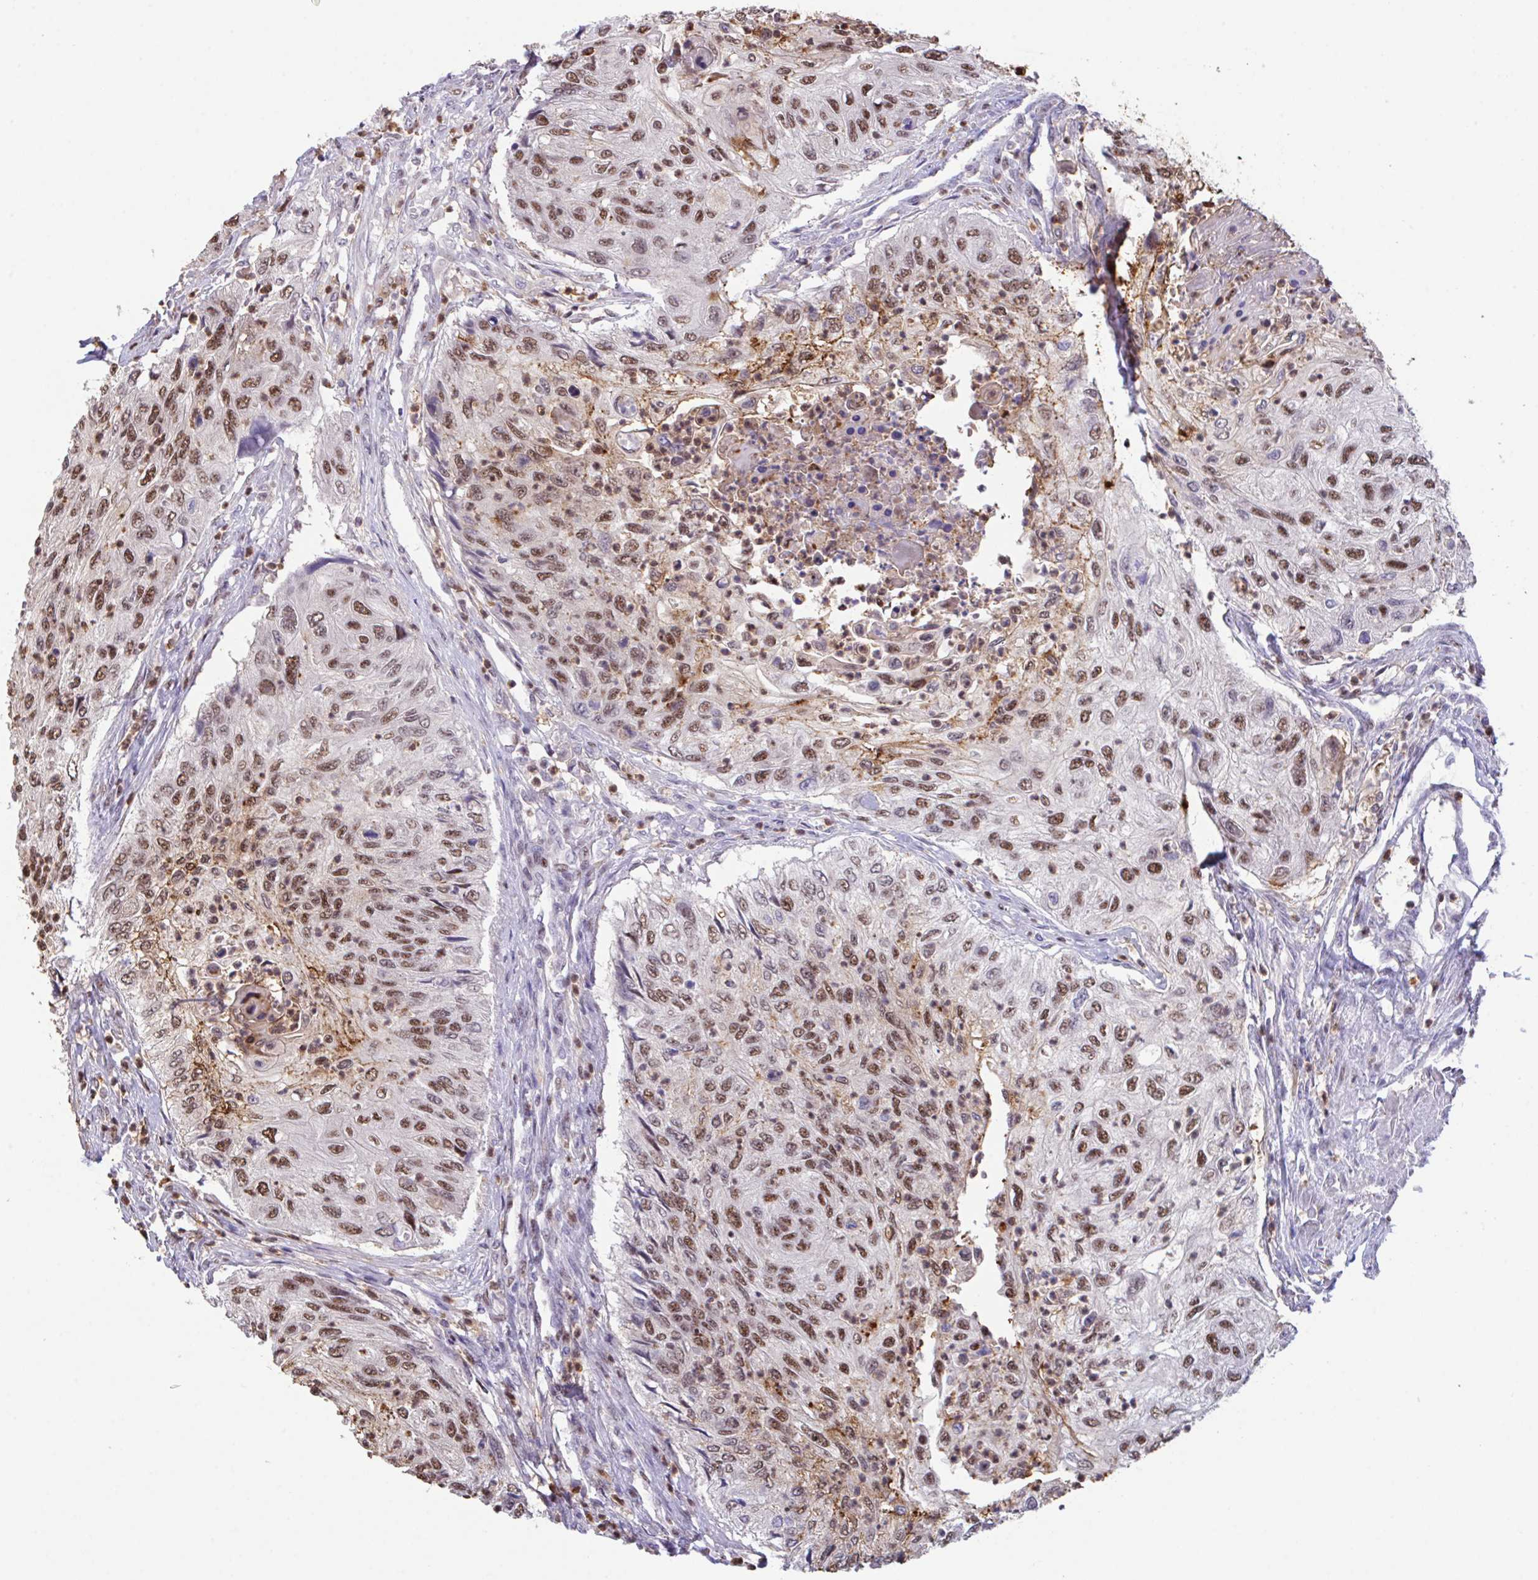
{"staining": {"intensity": "moderate", "quantity": ">75%", "location": "cytoplasmic/membranous,nuclear"}, "tissue": "urothelial cancer", "cell_type": "Tumor cells", "image_type": "cancer", "snomed": [{"axis": "morphology", "description": "Urothelial carcinoma, High grade"}, {"axis": "topography", "description": "Urinary bladder"}], "caption": "Immunohistochemistry (DAB (3,3'-diaminobenzidine)) staining of human urothelial cancer displays moderate cytoplasmic/membranous and nuclear protein positivity in about >75% of tumor cells.", "gene": "OR6K3", "patient": {"sex": "female", "age": 60}}